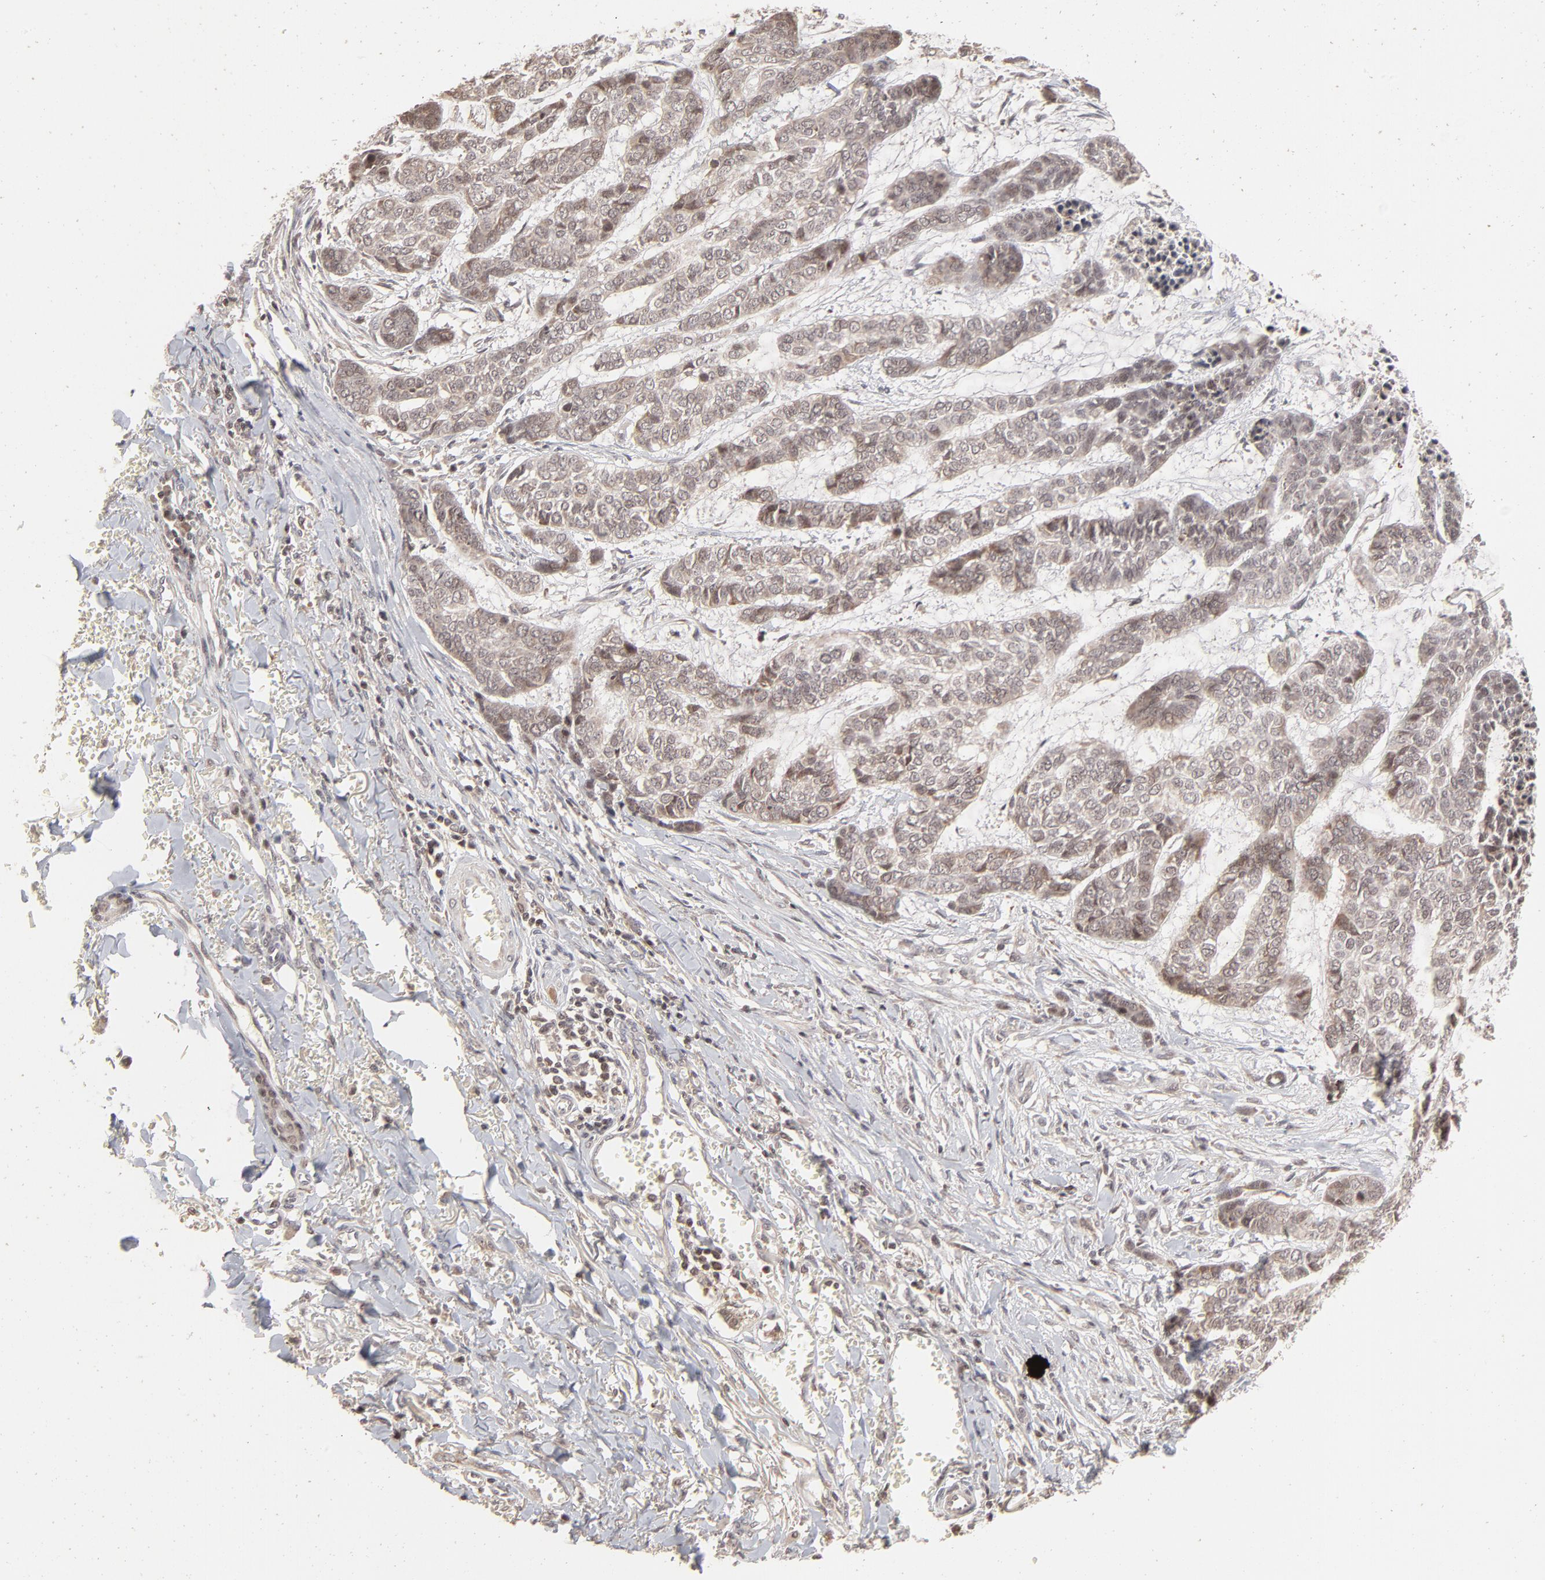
{"staining": {"intensity": "weak", "quantity": ">75%", "location": "cytoplasmic/membranous,nuclear"}, "tissue": "skin cancer", "cell_type": "Tumor cells", "image_type": "cancer", "snomed": [{"axis": "morphology", "description": "Basal cell carcinoma"}, {"axis": "topography", "description": "Skin"}], "caption": "Human skin basal cell carcinoma stained with a brown dye shows weak cytoplasmic/membranous and nuclear positive positivity in approximately >75% of tumor cells.", "gene": "ARIH1", "patient": {"sex": "female", "age": 64}}